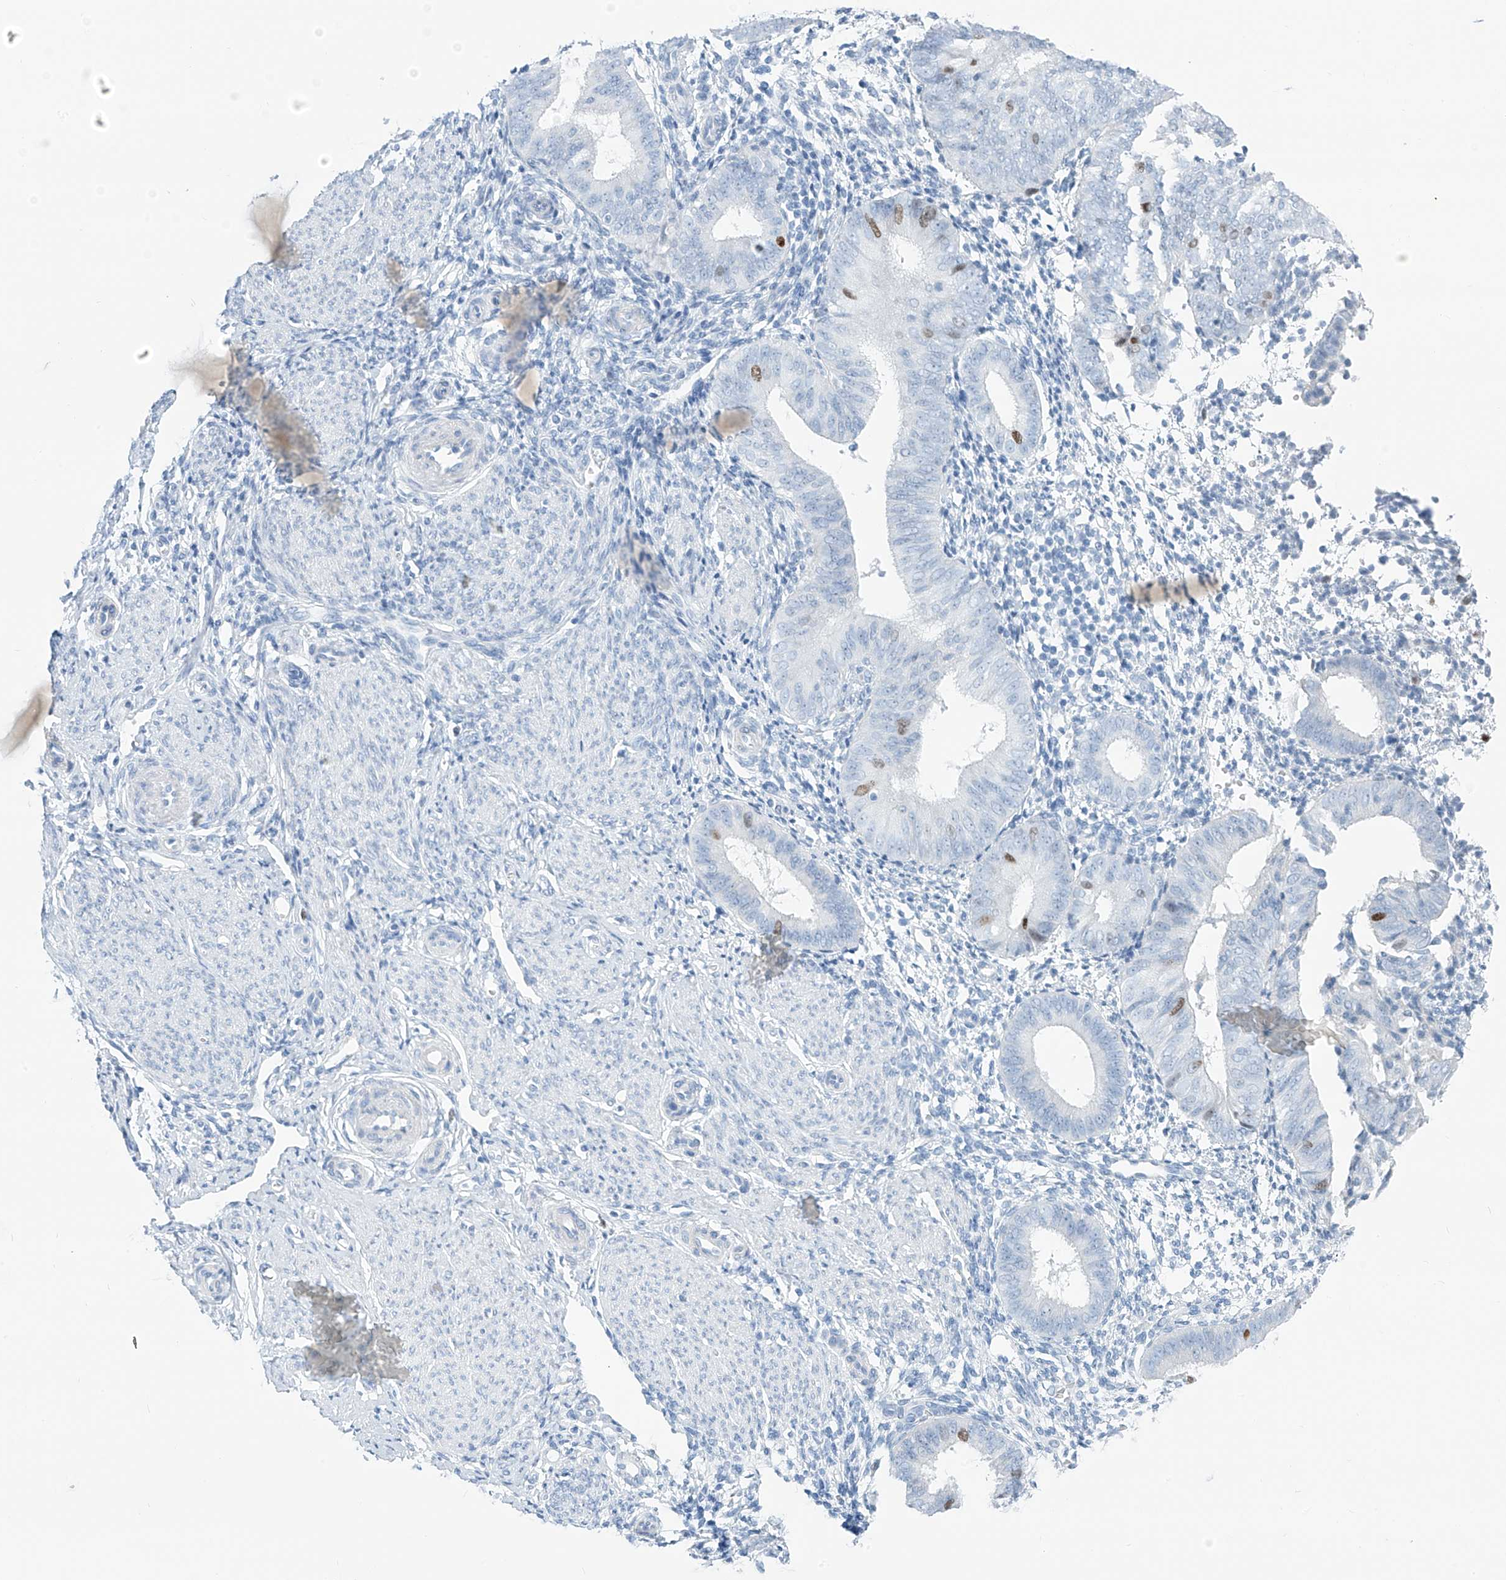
{"staining": {"intensity": "negative", "quantity": "none", "location": "none"}, "tissue": "endometrium", "cell_type": "Cells in endometrial stroma", "image_type": "normal", "snomed": [{"axis": "morphology", "description": "Normal tissue, NOS"}, {"axis": "topography", "description": "Uterus"}, {"axis": "topography", "description": "Endometrium"}], "caption": "High power microscopy photomicrograph of an IHC image of benign endometrium, revealing no significant expression in cells in endometrial stroma. (Brightfield microscopy of DAB immunohistochemistry (IHC) at high magnification).", "gene": "SGO2", "patient": {"sex": "female", "age": 48}}